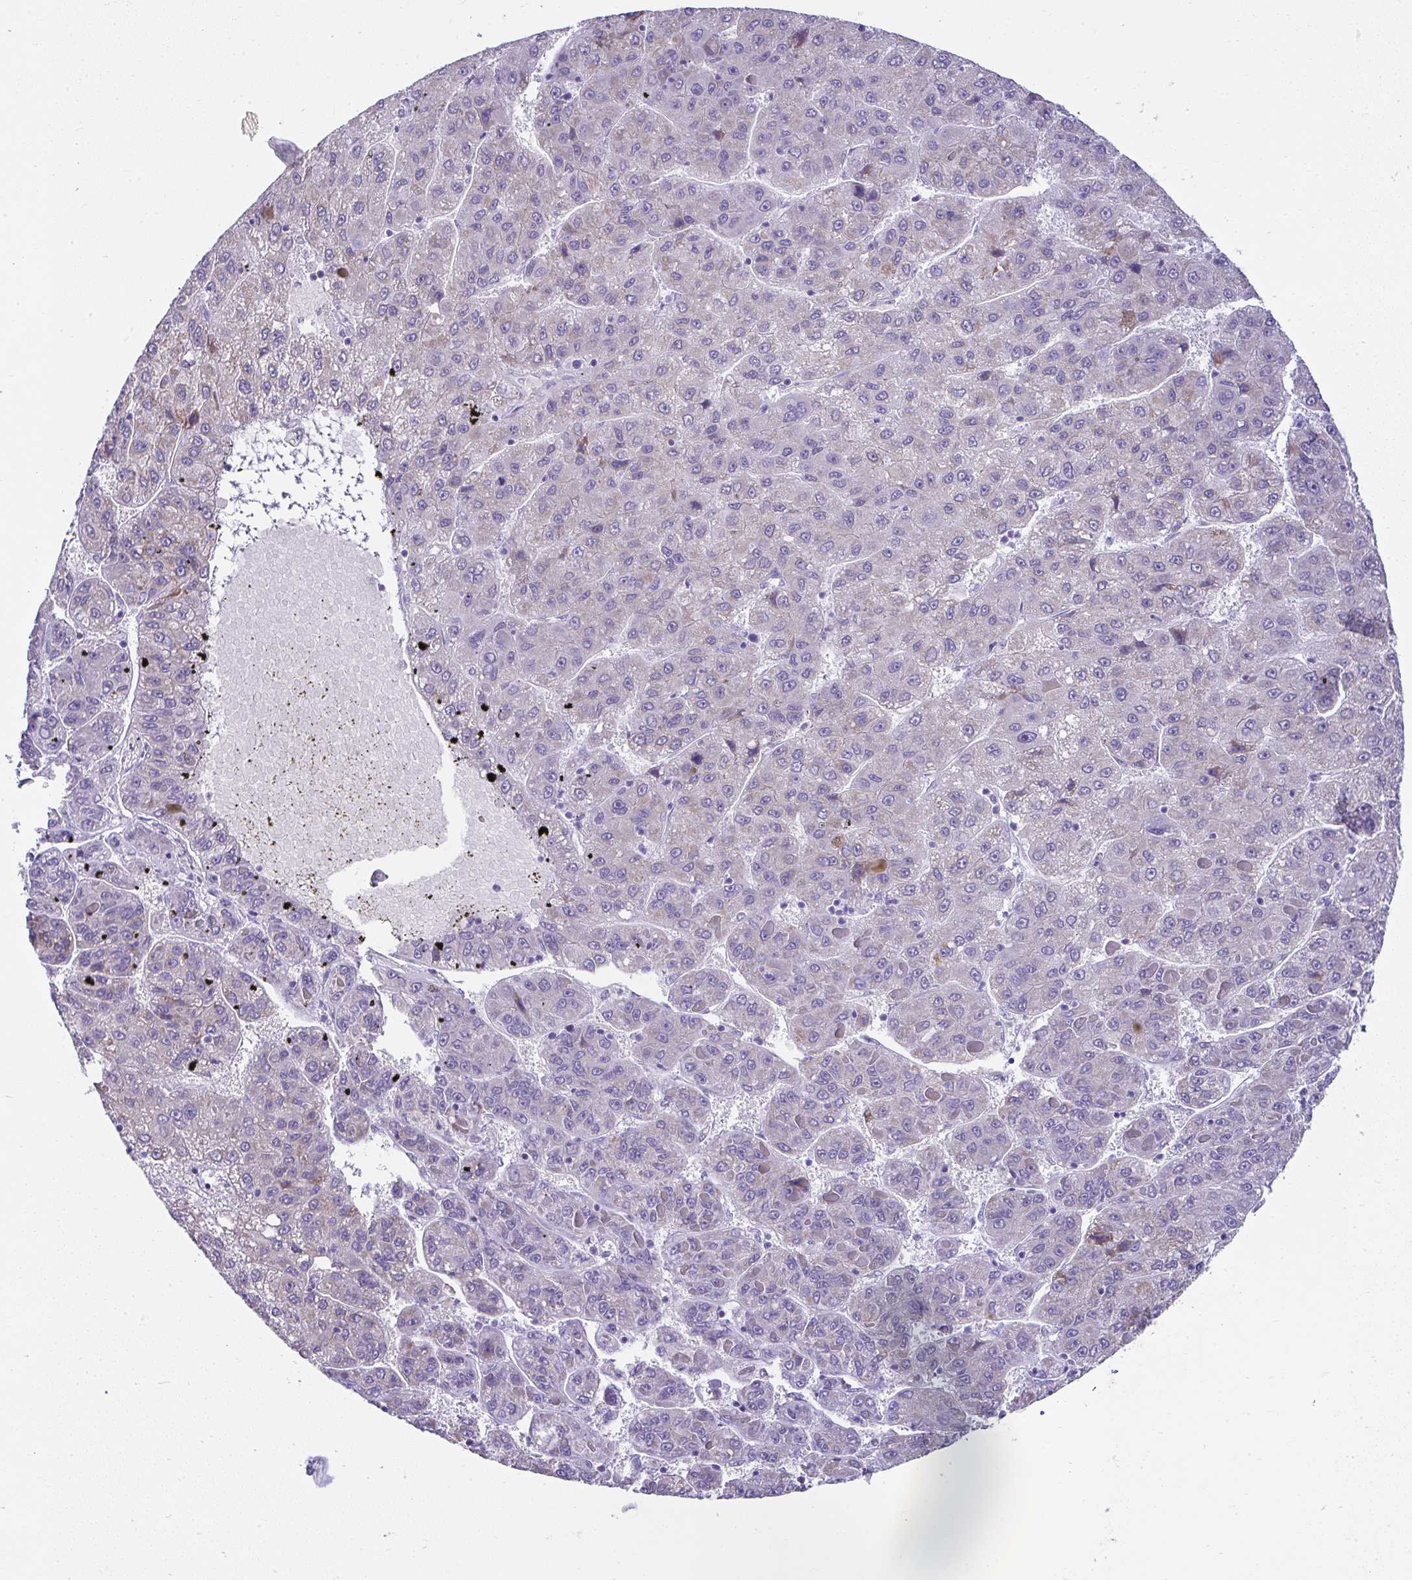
{"staining": {"intensity": "negative", "quantity": "none", "location": "none"}, "tissue": "liver cancer", "cell_type": "Tumor cells", "image_type": "cancer", "snomed": [{"axis": "morphology", "description": "Carcinoma, Hepatocellular, NOS"}, {"axis": "topography", "description": "Liver"}], "caption": "Protein analysis of liver cancer shows no significant staining in tumor cells.", "gene": "RNF183", "patient": {"sex": "female", "age": 82}}